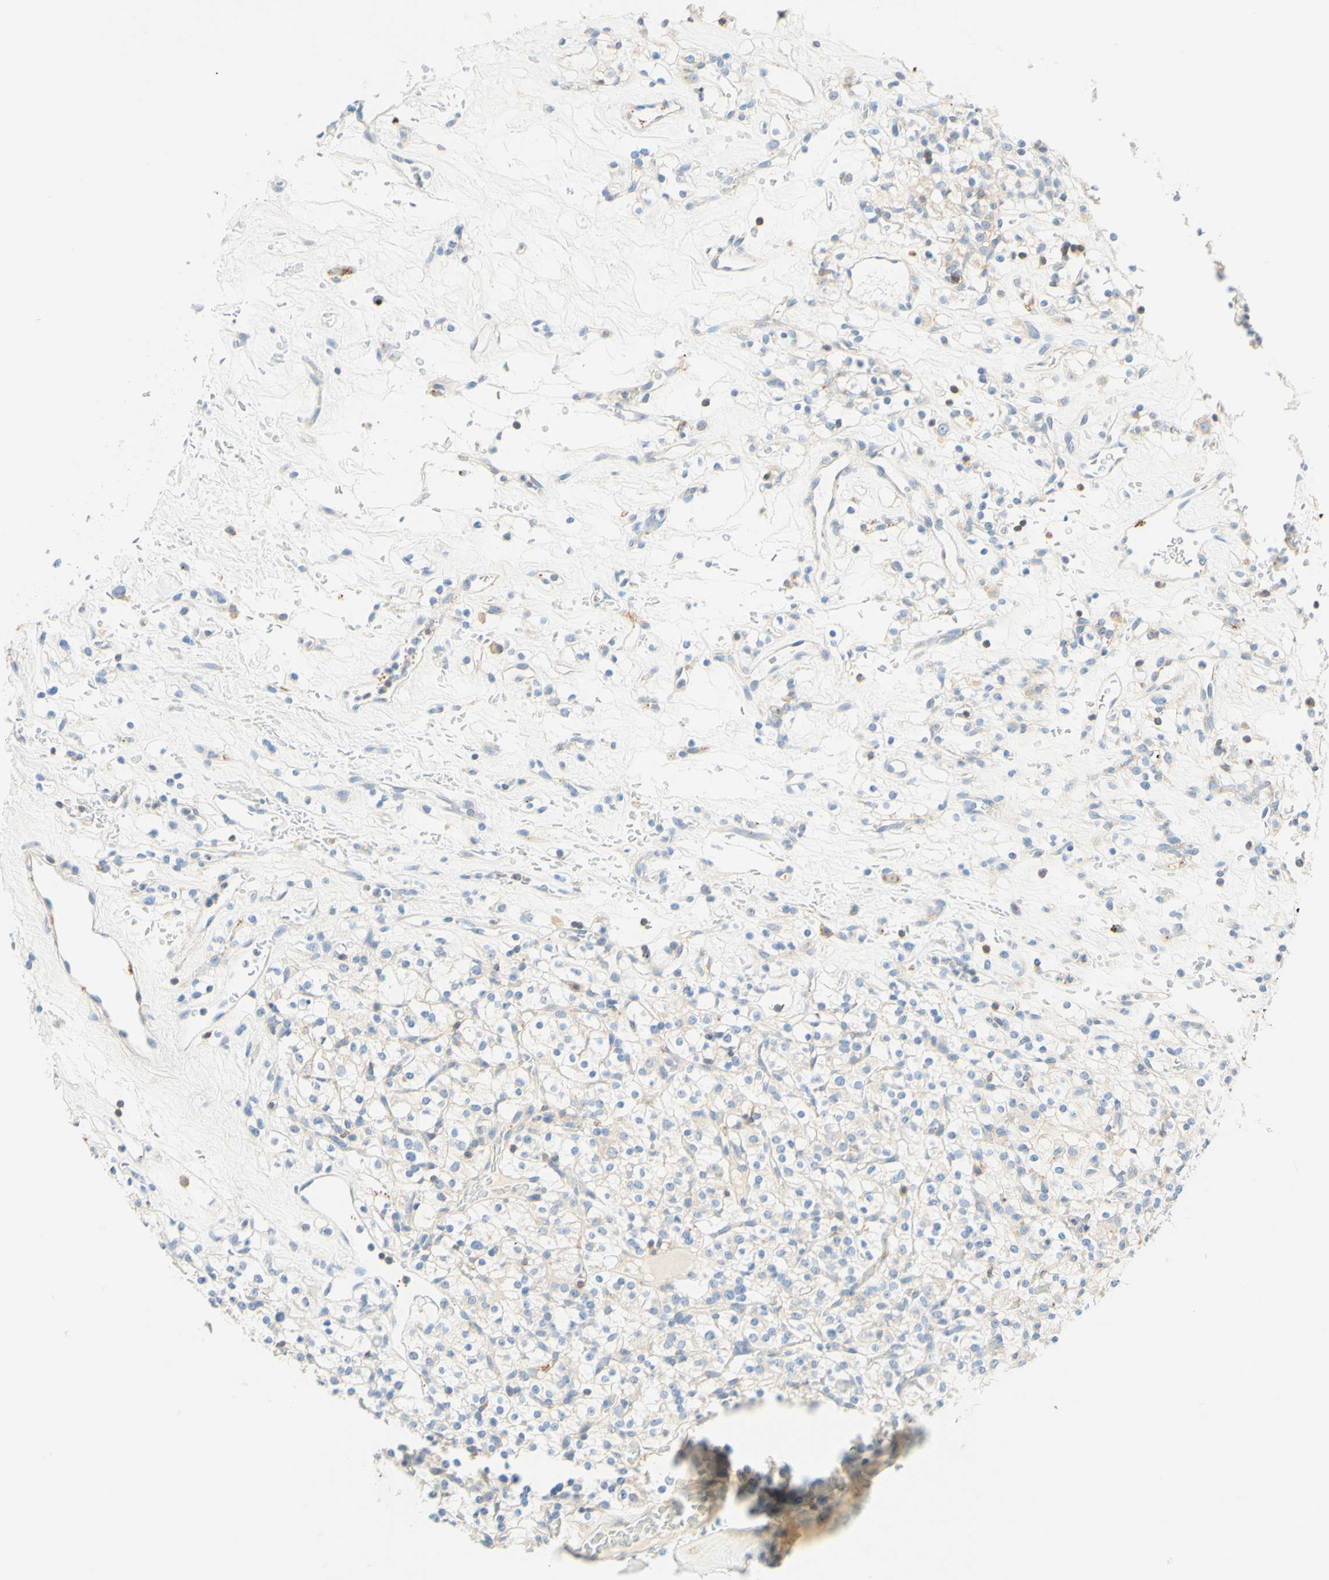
{"staining": {"intensity": "negative", "quantity": "none", "location": "none"}, "tissue": "renal cancer", "cell_type": "Tumor cells", "image_type": "cancer", "snomed": [{"axis": "morphology", "description": "Normal tissue, NOS"}, {"axis": "morphology", "description": "Adenocarcinoma, NOS"}, {"axis": "topography", "description": "Kidney"}], "caption": "Immunohistochemistry of renal adenocarcinoma shows no staining in tumor cells. (Stains: DAB (3,3'-diaminobenzidine) IHC with hematoxylin counter stain, Microscopy: brightfield microscopy at high magnification).", "gene": "LAT", "patient": {"sex": "female", "age": 72}}